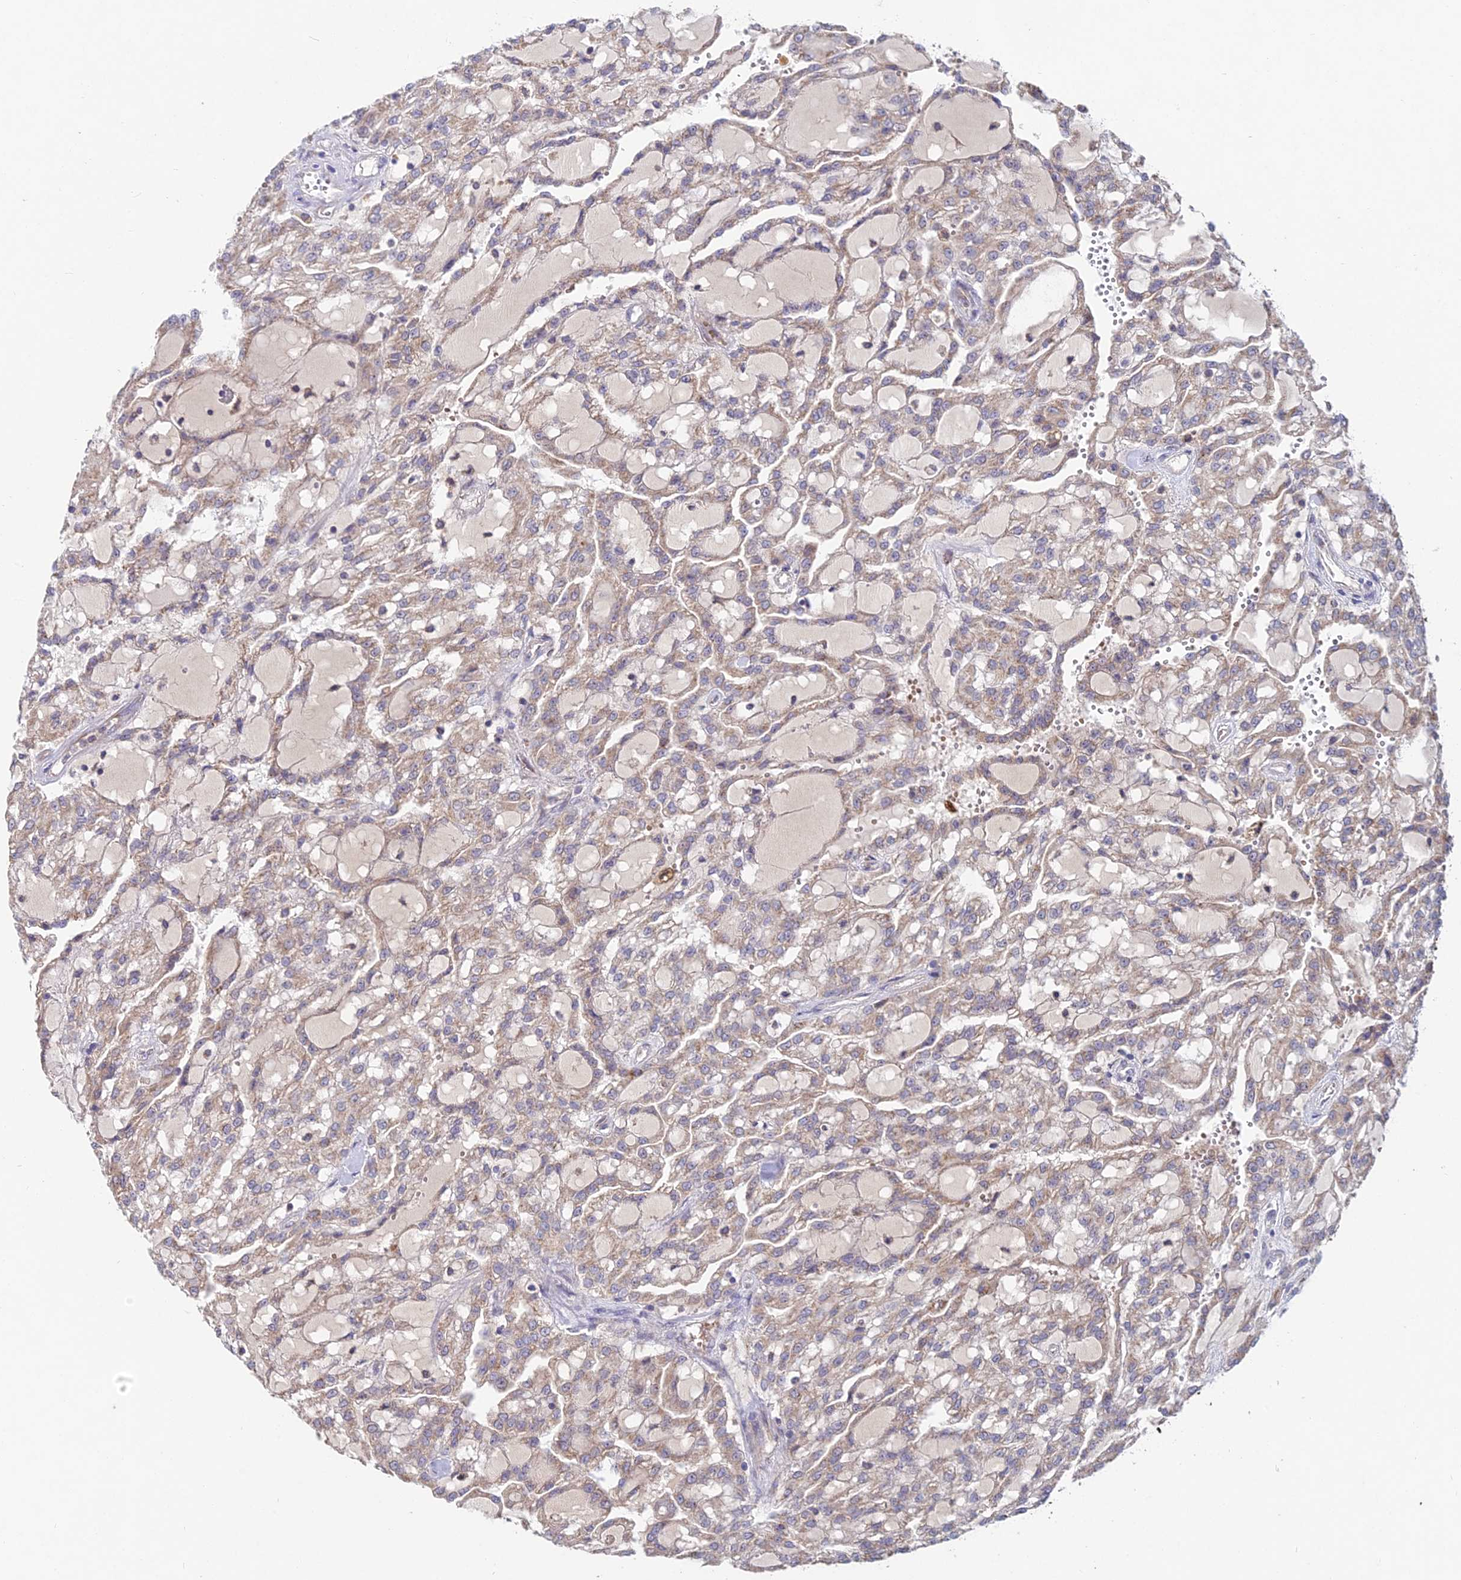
{"staining": {"intensity": "weak", "quantity": ">75%", "location": "cytoplasmic/membranous"}, "tissue": "renal cancer", "cell_type": "Tumor cells", "image_type": "cancer", "snomed": [{"axis": "morphology", "description": "Adenocarcinoma, NOS"}, {"axis": "topography", "description": "Kidney"}], "caption": "IHC (DAB) staining of adenocarcinoma (renal) reveals weak cytoplasmic/membranous protein expression in about >75% of tumor cells.", "gene": "WDR43", "patient": {"sex": "male", "age": 63}}